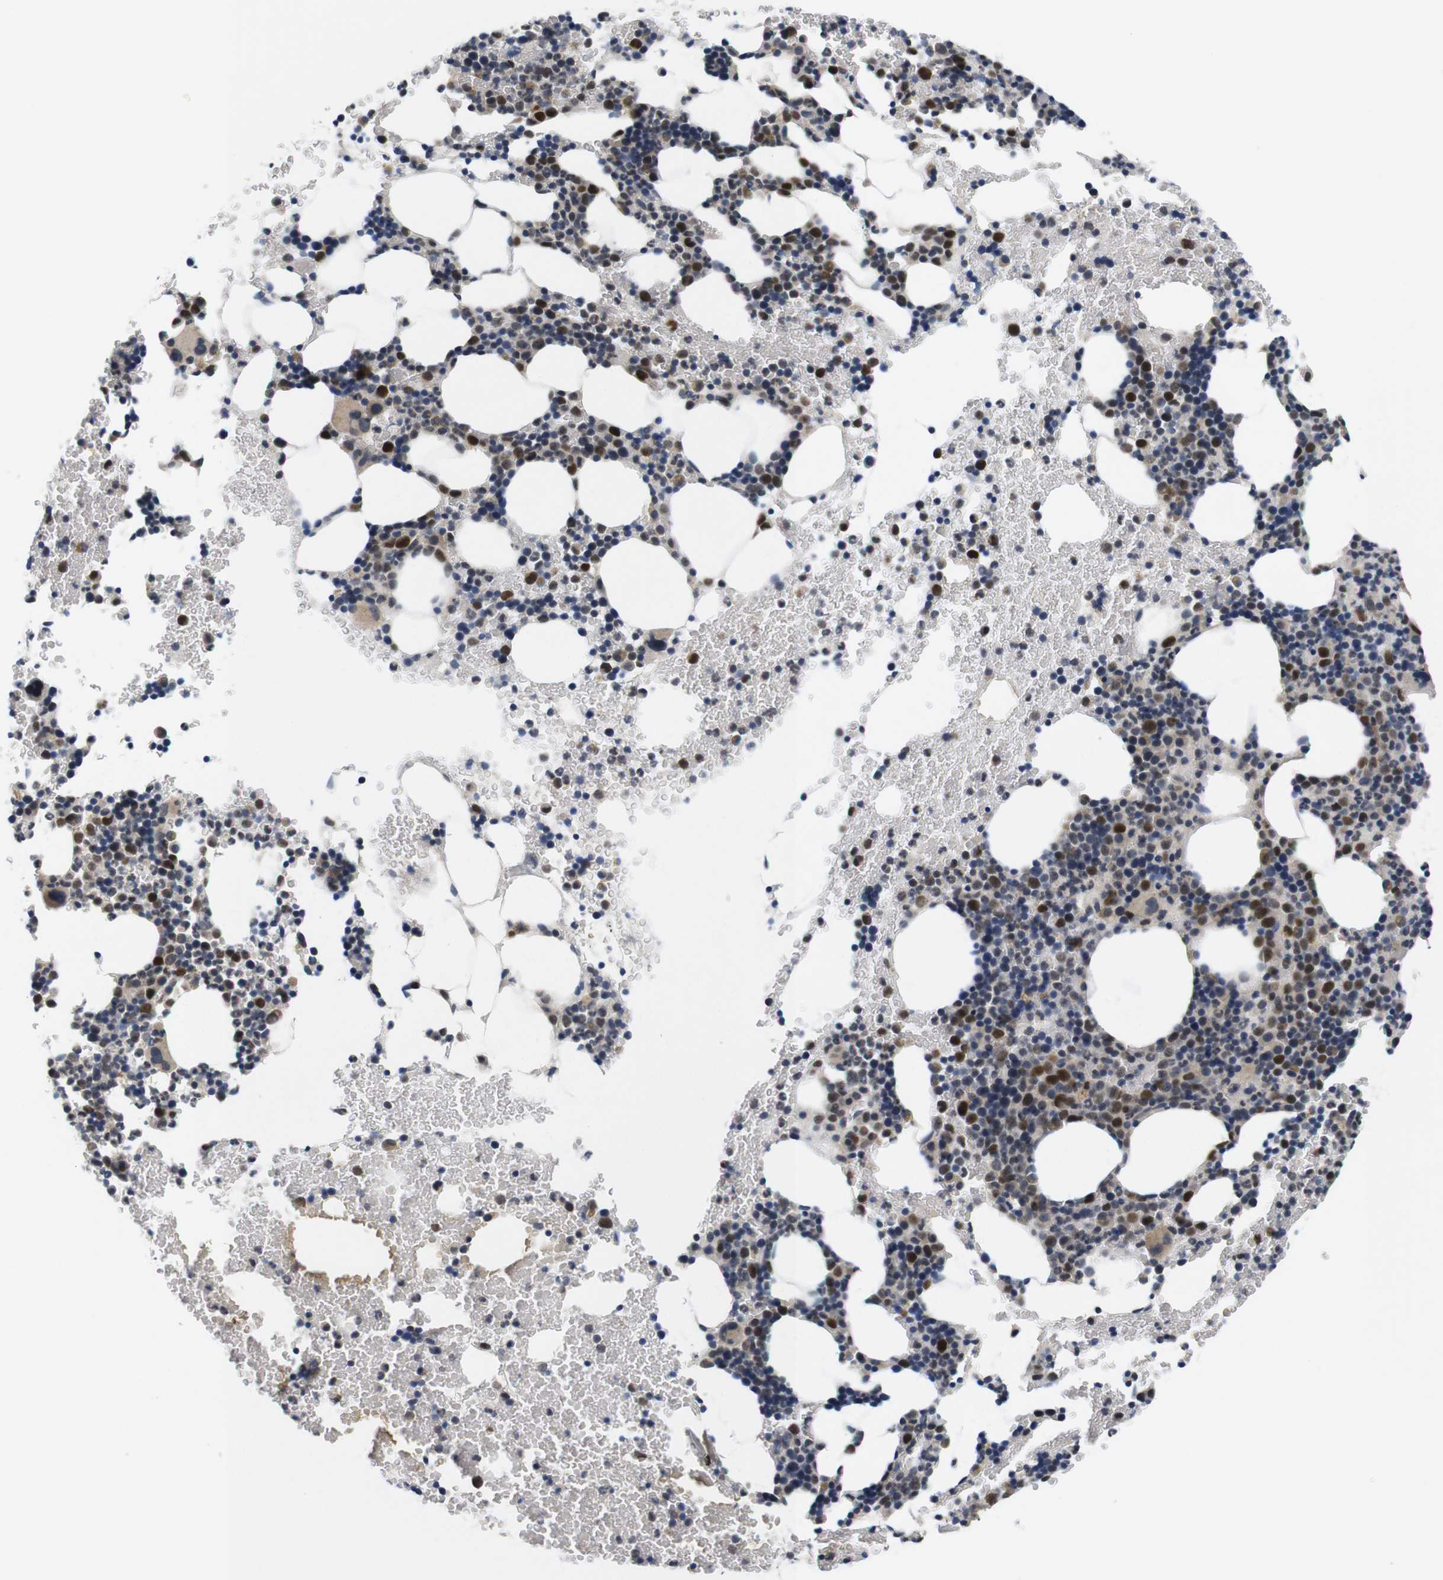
{"staining": {"intensity": "strong", "quantity": "<25%", "location": "nuclear"}, "tissue": "bone marrow", "cell_type": "Hematopoietic cells", "image_type": "normal", "snomed": [{"axis": "morphology", "description": "Normal tissue, NOS"}, {"axis": "morphology", "description": "Inflammation, NOS"}, {"axis": "topography", "description": "Bone marrow"}], "caption": "This histopathology image reveals IHC staining of benign human bone marrow, with medium strong nuclear expression in approximately <25% of hematopoietic cells.", "gene": "SKP2", "patient": {"sex": "female", "age": 70}}